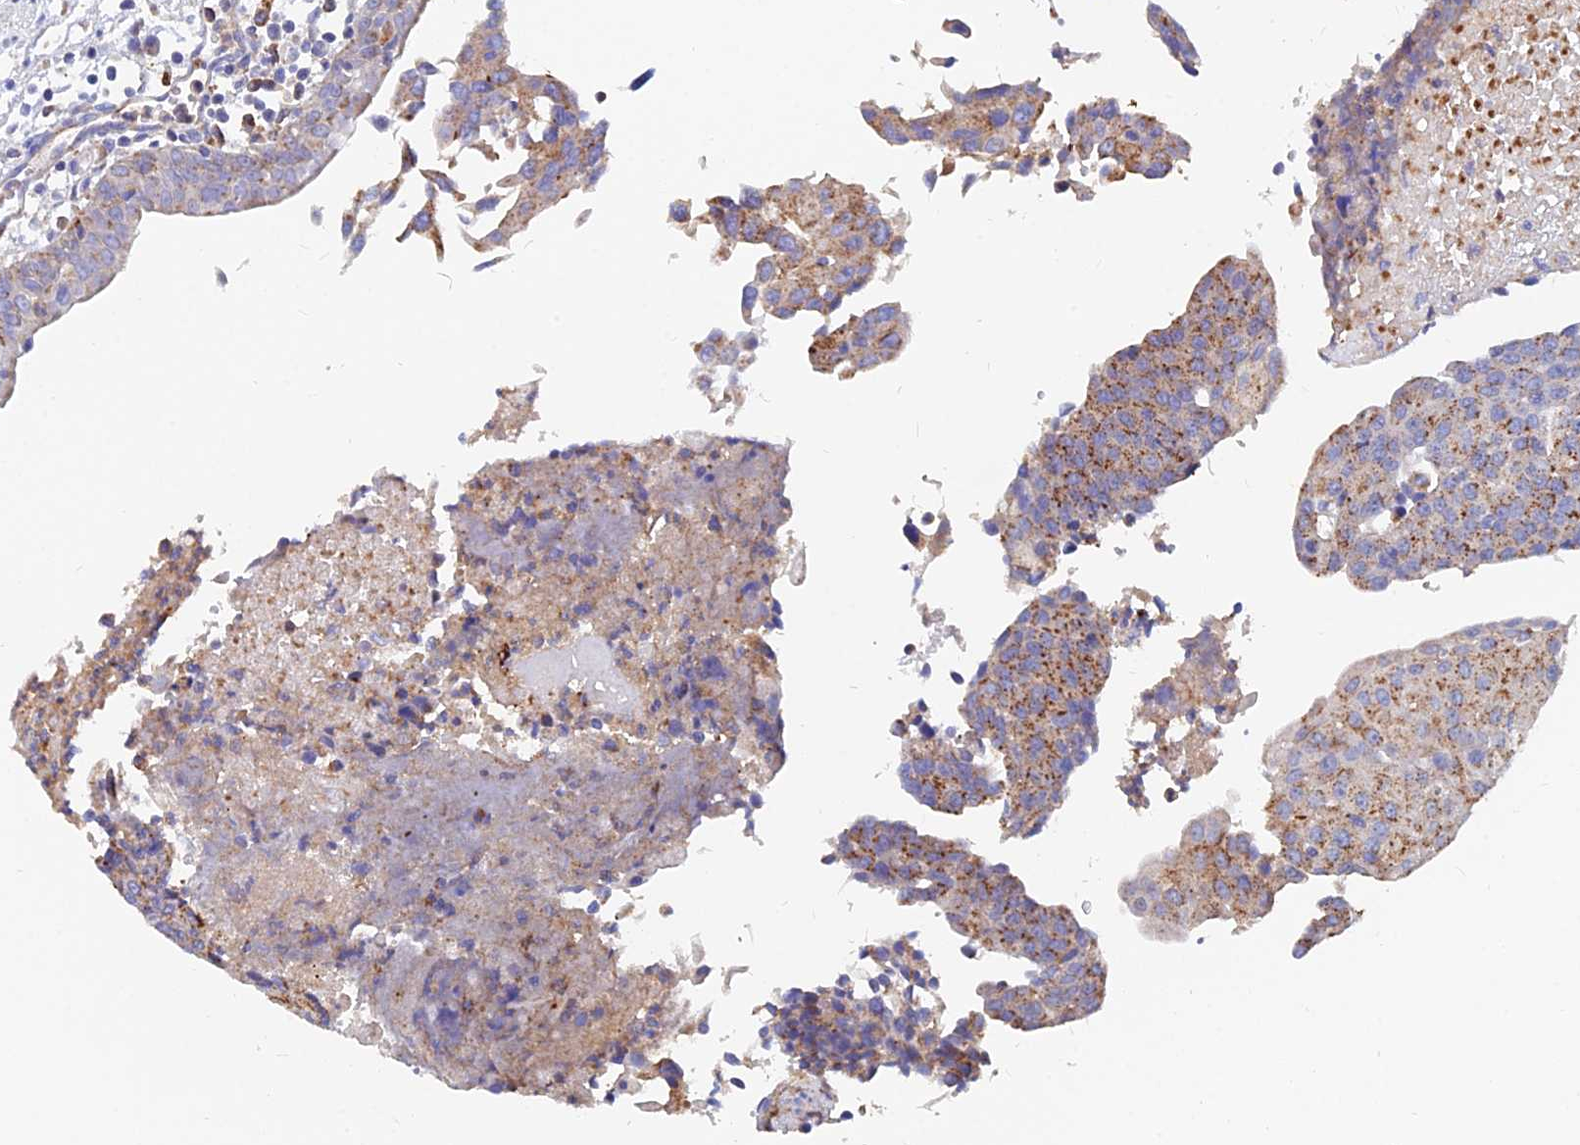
{"staining": {"intensity": "moderate", "quantity": "25%-75%", "location": "cytoplasmic/membranous"}, "tissue": "urothelial cancer", "cell_type": "Tumor cells", "image_type": "cancer", "snomed": [{"axis": "morphology", "description": "Urothelial carcinoma, High grade"}, {"axis": "topography", "description": "Urinary bladder"}], "caption": "Immunohistochemistry (IHC) histopathology image of neoplastic tissue: high-grade urothelial carcinoma stained using immunohistochemistry exhibits medium levels of moderate protein expression localized specifically in the cytoplasmic/membranous of tumor cells, appearing as a cytoplasmic/membranous brown color.", "gene": "SPNS1", "patient": {"sex": "female", "age": 85}}